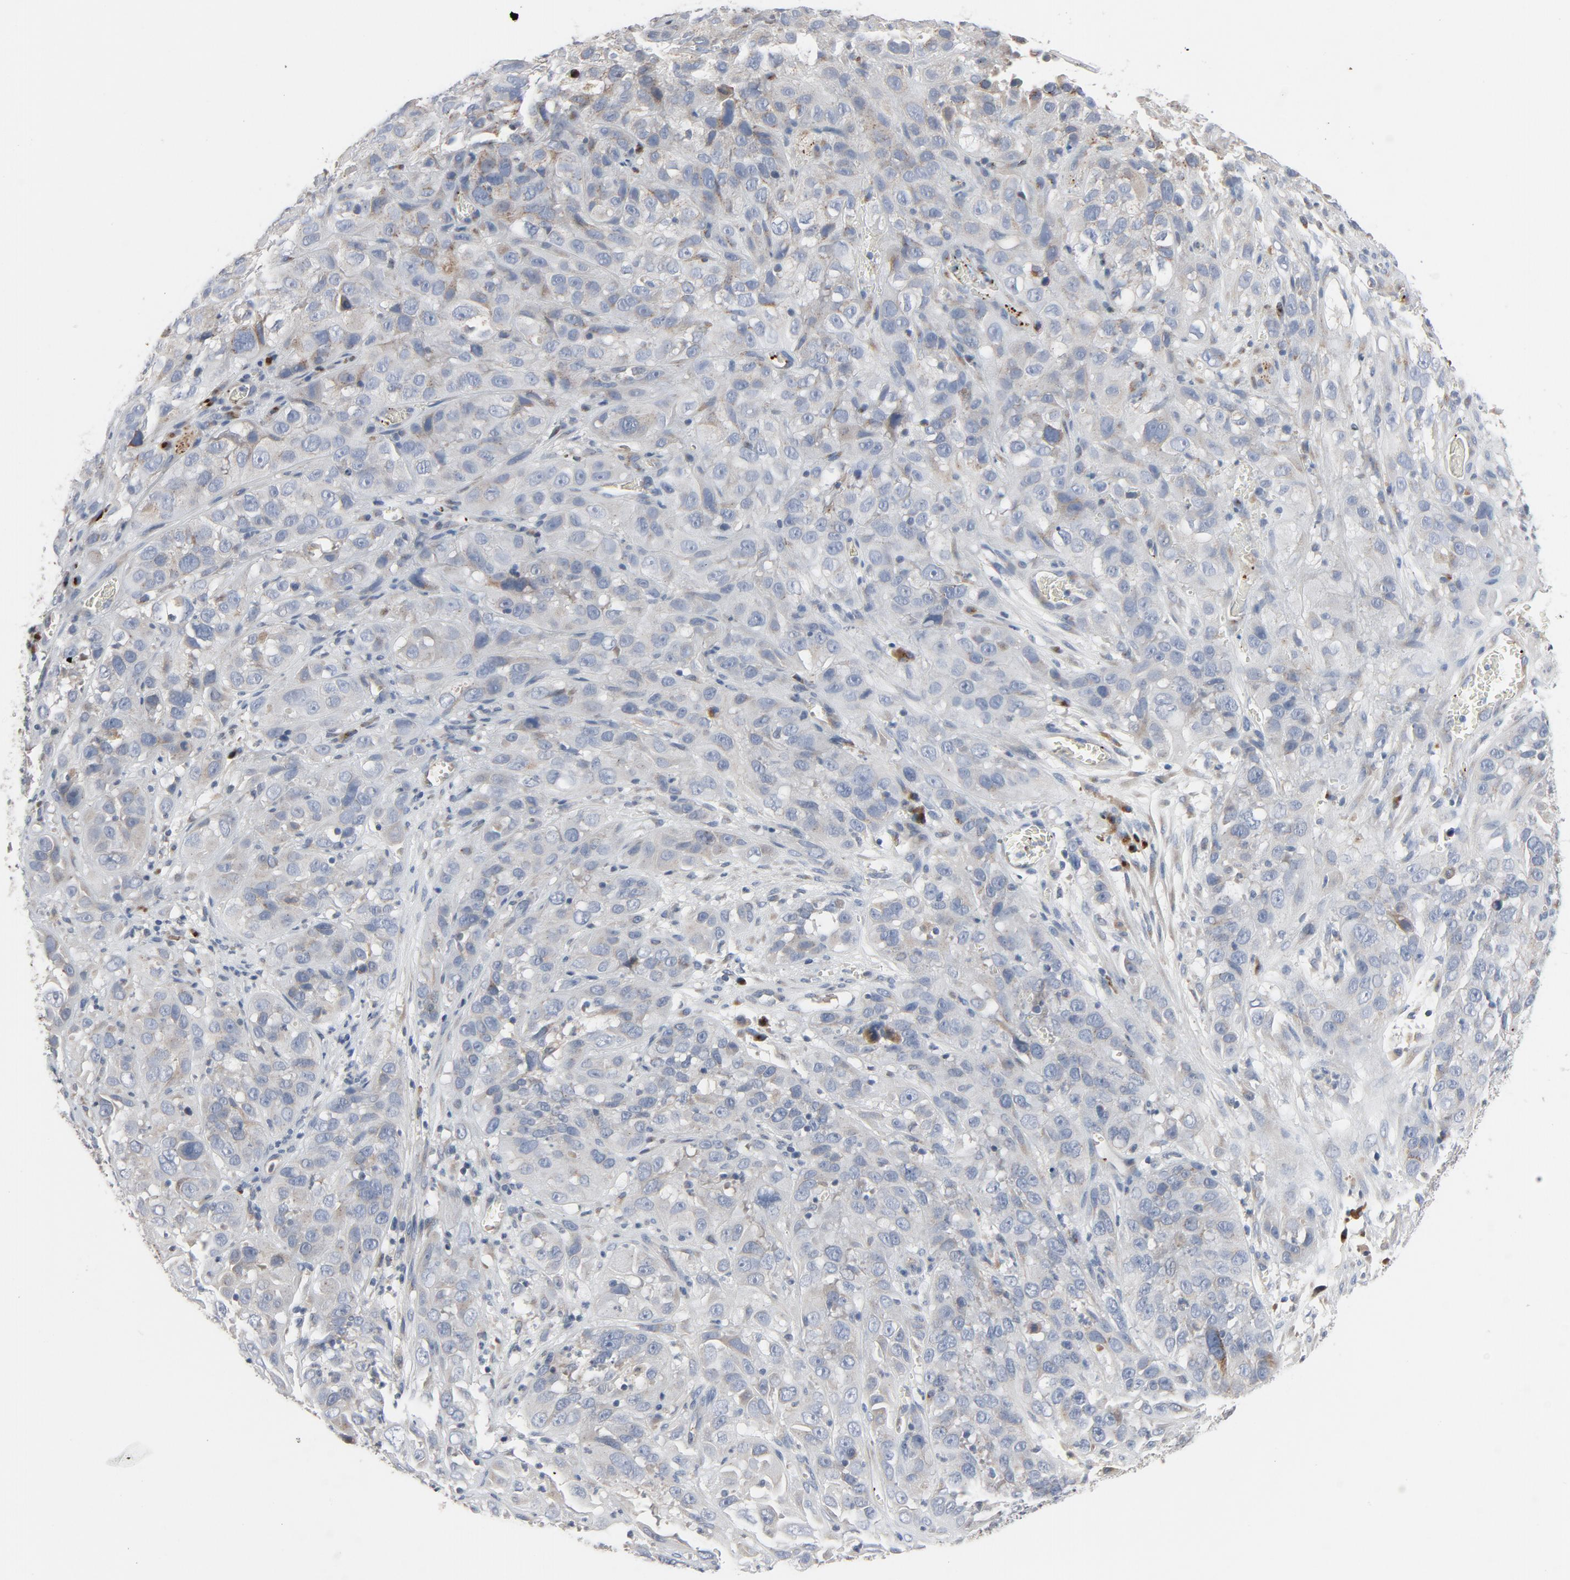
{"staining": {"intensity": "negative", "quantity": "none", "location": "none"}, "tissue": "cervical cancer", "cell_type": "Tumor cells", "image_type": "cancer", "snomed": [{"axis": "morphology", "description": "Adenocarcinoma, NOS"}, {"axis": "topography", "description": "Cervix"}], "caption": "This is a photomicrograph of immunohistochemistry (IHC) staining of adenocarcinoma (cervical), which shows no positivity in tumor cells. (DAB (3,3'-diaminobenzidine) immunohistochemistry (IHC), high magnification).", "gene": "LMAN2", "patient": {"sex": "female", "age": 47}}